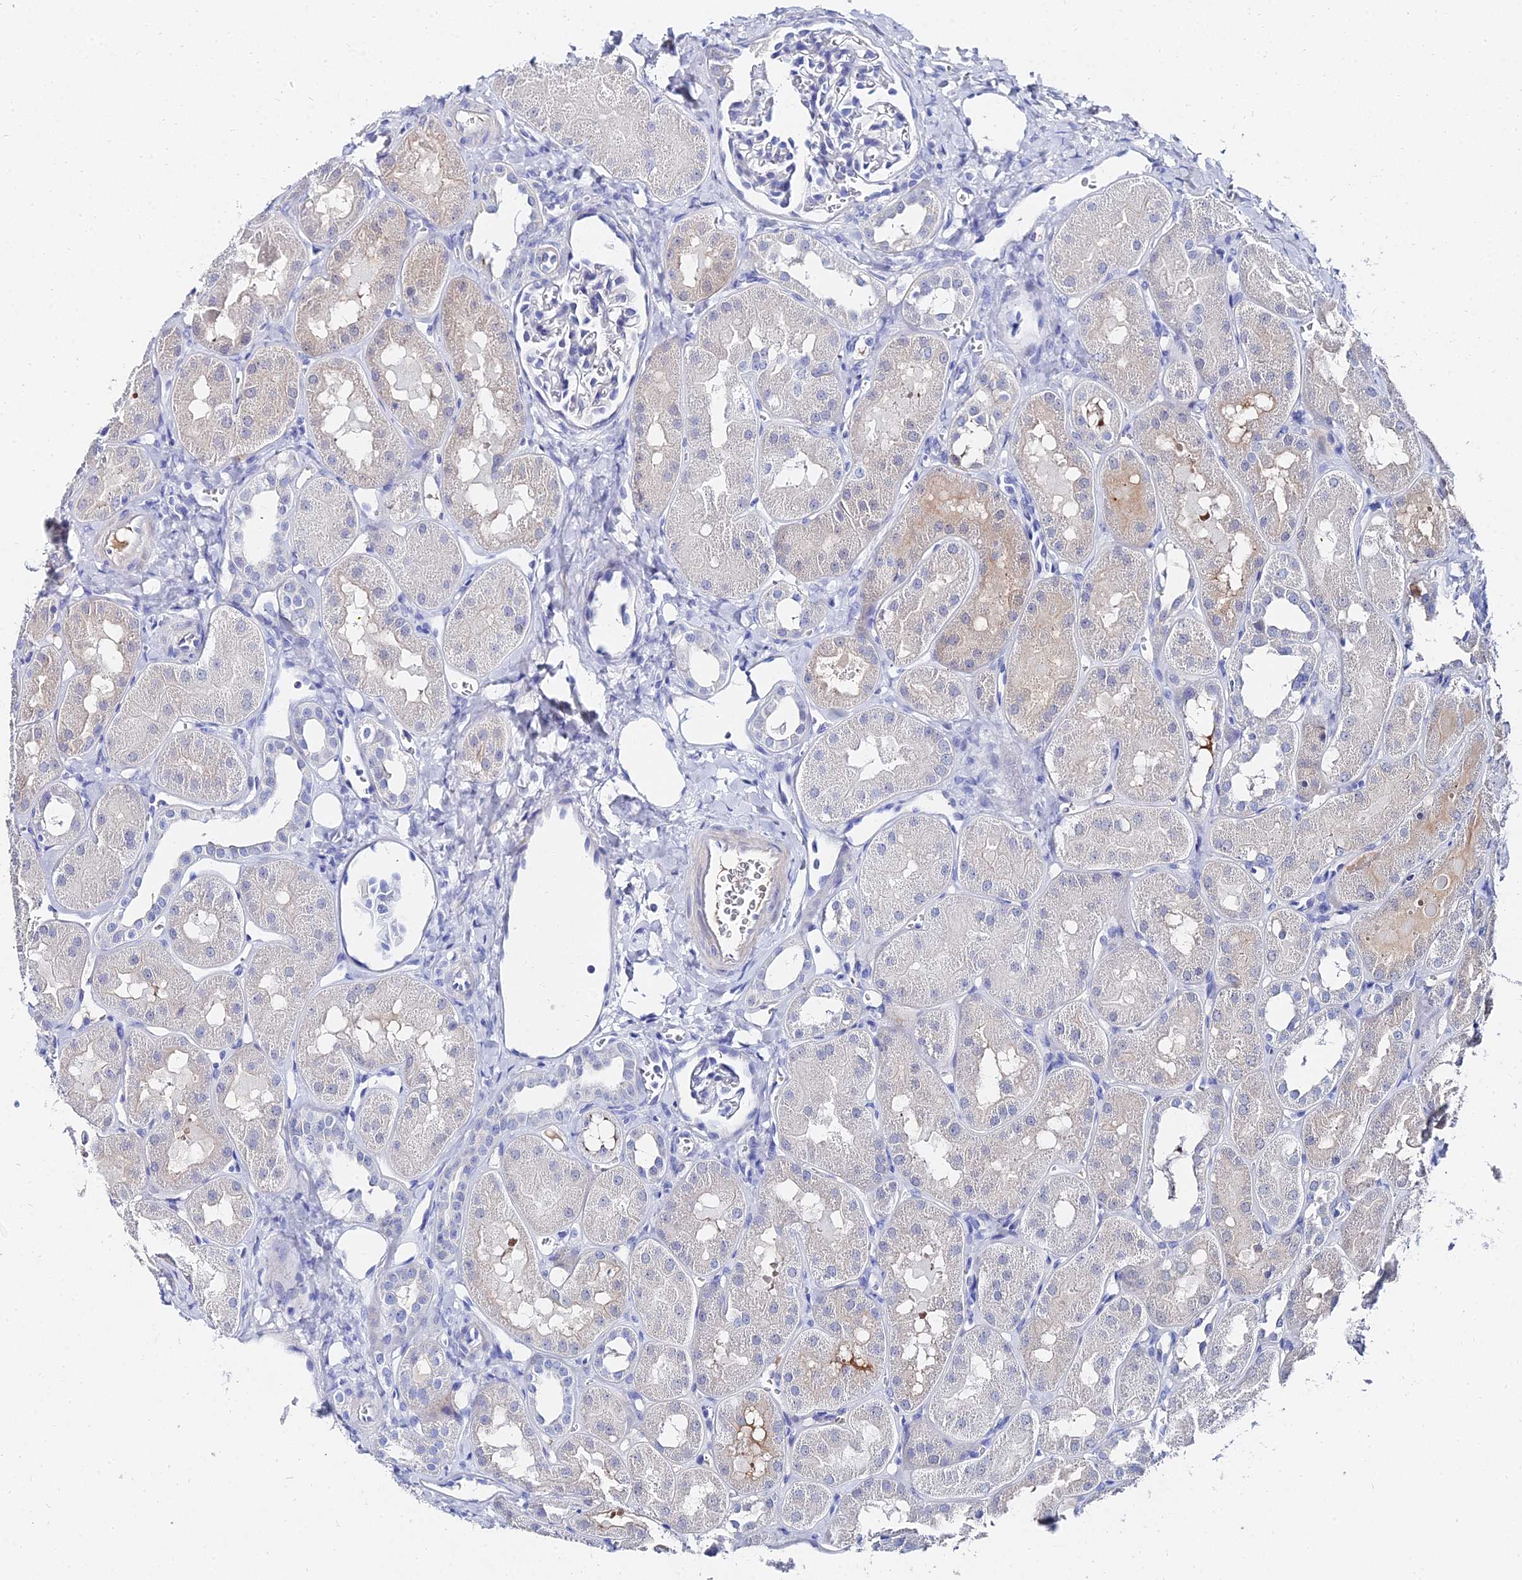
{"staining": {"intensity": "negative", "quantity": "none", "location": "none"}, "tissue": "kidney", "cell_type": "Cells in glomeruli", "image_type": "normal", "snomed": [{"axis": "morphology", "description": "Normal tissue, NOS"}, {"axis": "topography", "description": "Kidney"}, {"axis": "topography", "description": "Urinary bladder"}], "caption": "Cells in glomeruli are negative for brown protein staining in benign kidney. (DAB (3,3'-diaminobenzidine) immunohistochemistry with hematoxylin counter stain).", "gene": "KRT17", "patient": {"sex": "male", "age": 16}}